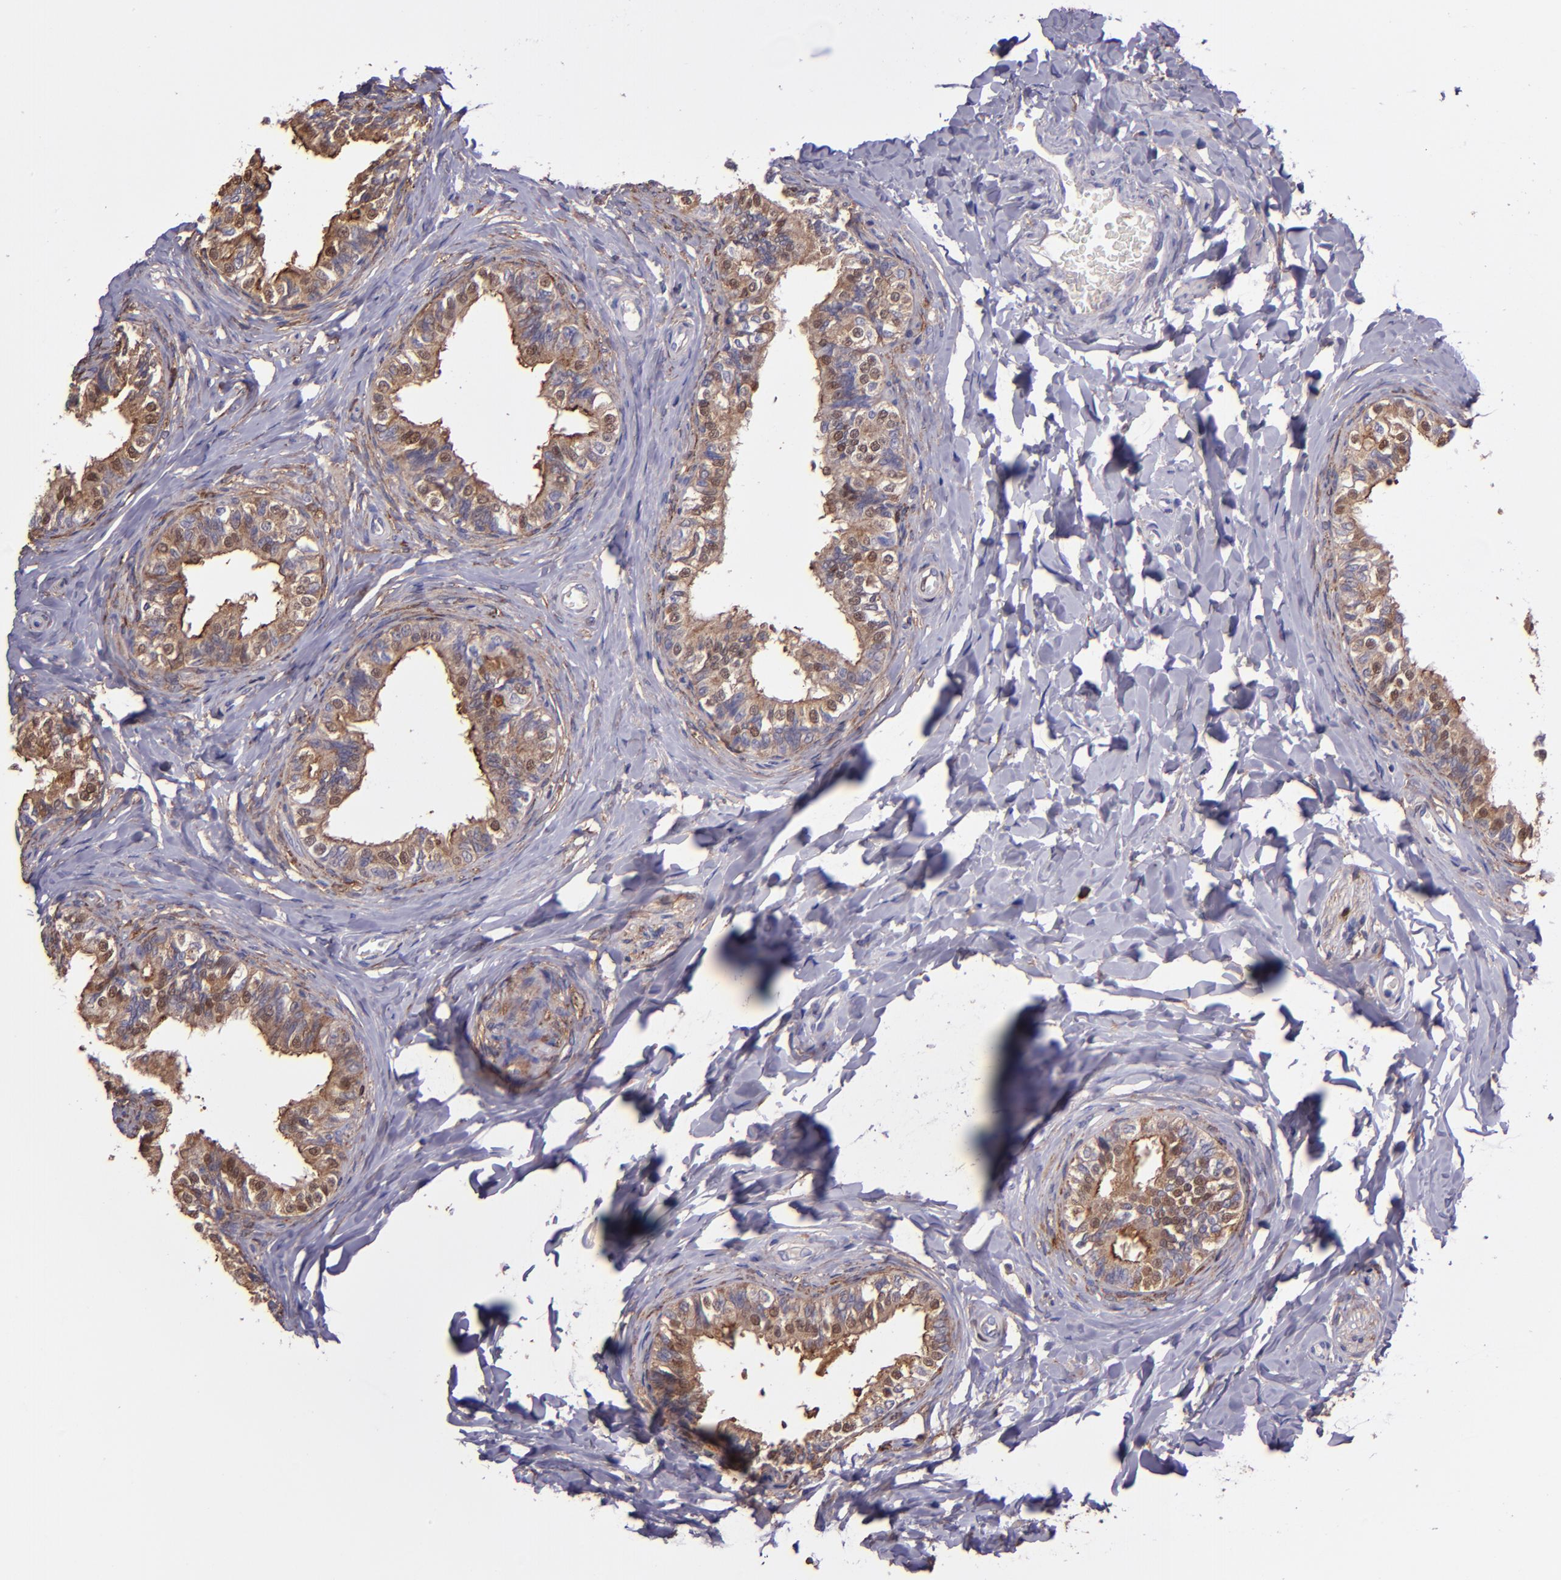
{"staining": {"intensity": "moderate", "quantity": "25%-75%", "location": "cytoplasmic/membranous,nuclear"}, "tissue": "epididymis", "cell_type": "Glandular cells", "image_type": "normal", "snomed": [{"axis": "morphology", "description": "Normal tissue, NOS"}, {"axis": "topography", "description": "Soft tissue"}, {"axis": "topography", "description": "Epididymis"}], "caption": "IHC image of benign epididymis stained for a protein (brown), which reveals medium levels of moderate cytoplasmic/membranous,nuclear positivity in about 25%-75% of glandular cells.", "gene": "WASH6P", "patient": {"sex": "male", "age": 26}}